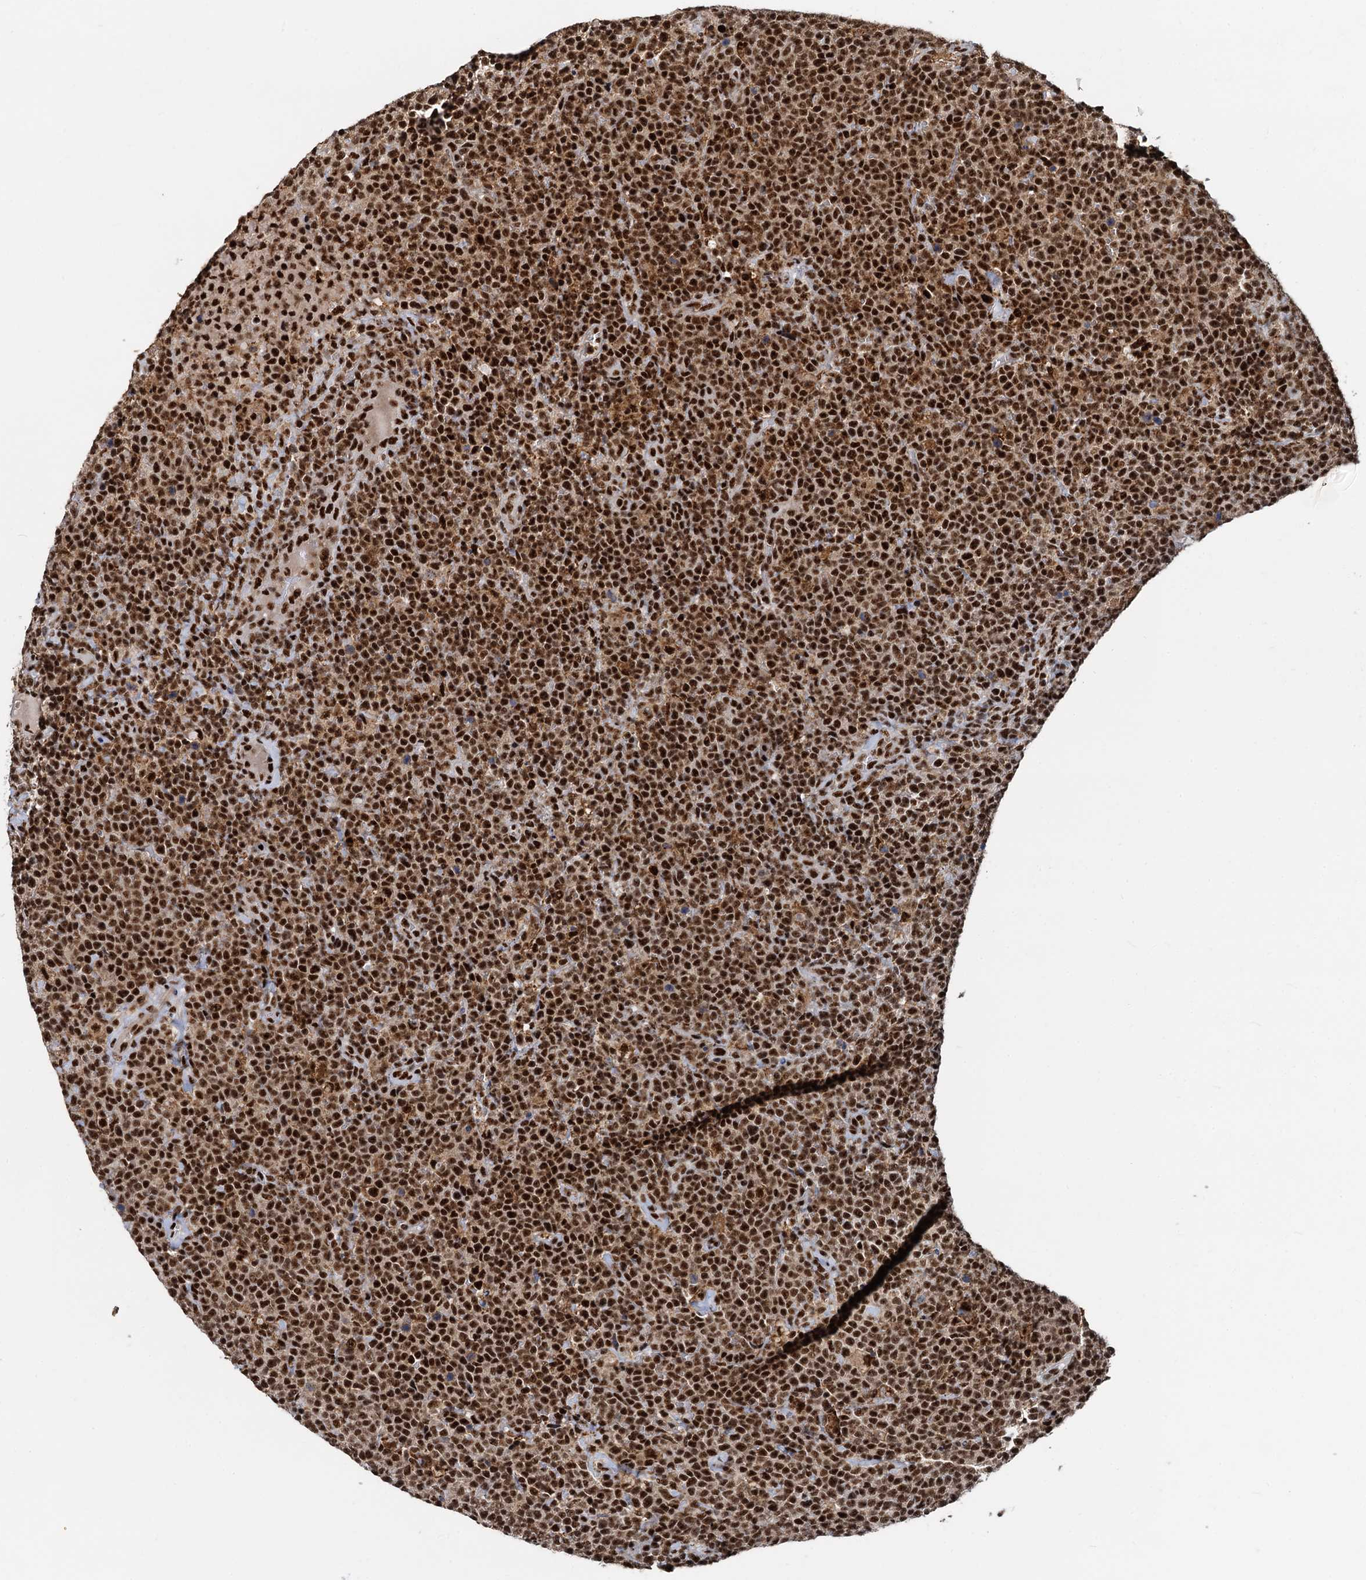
{"staining": {"intensity": "strong", "quantity": ">75%", "location": "nuclear"}, "tissue": "lymphoma", "cell_type": "Tumor cells", "image_type": "cancer", "snomed": [{"axis": "morphology", "description": "Malignant lymphoma, non-Hodgkin's type, High grade"}, {"axis": "topography", "description": "Lymph node"}], "caption": "Tumor cells reveal strong nuclear staining in approximately >75% of cells in lymphoma.", "gene": "RBM26", "patient": {"sex": "male", "age": 61}}